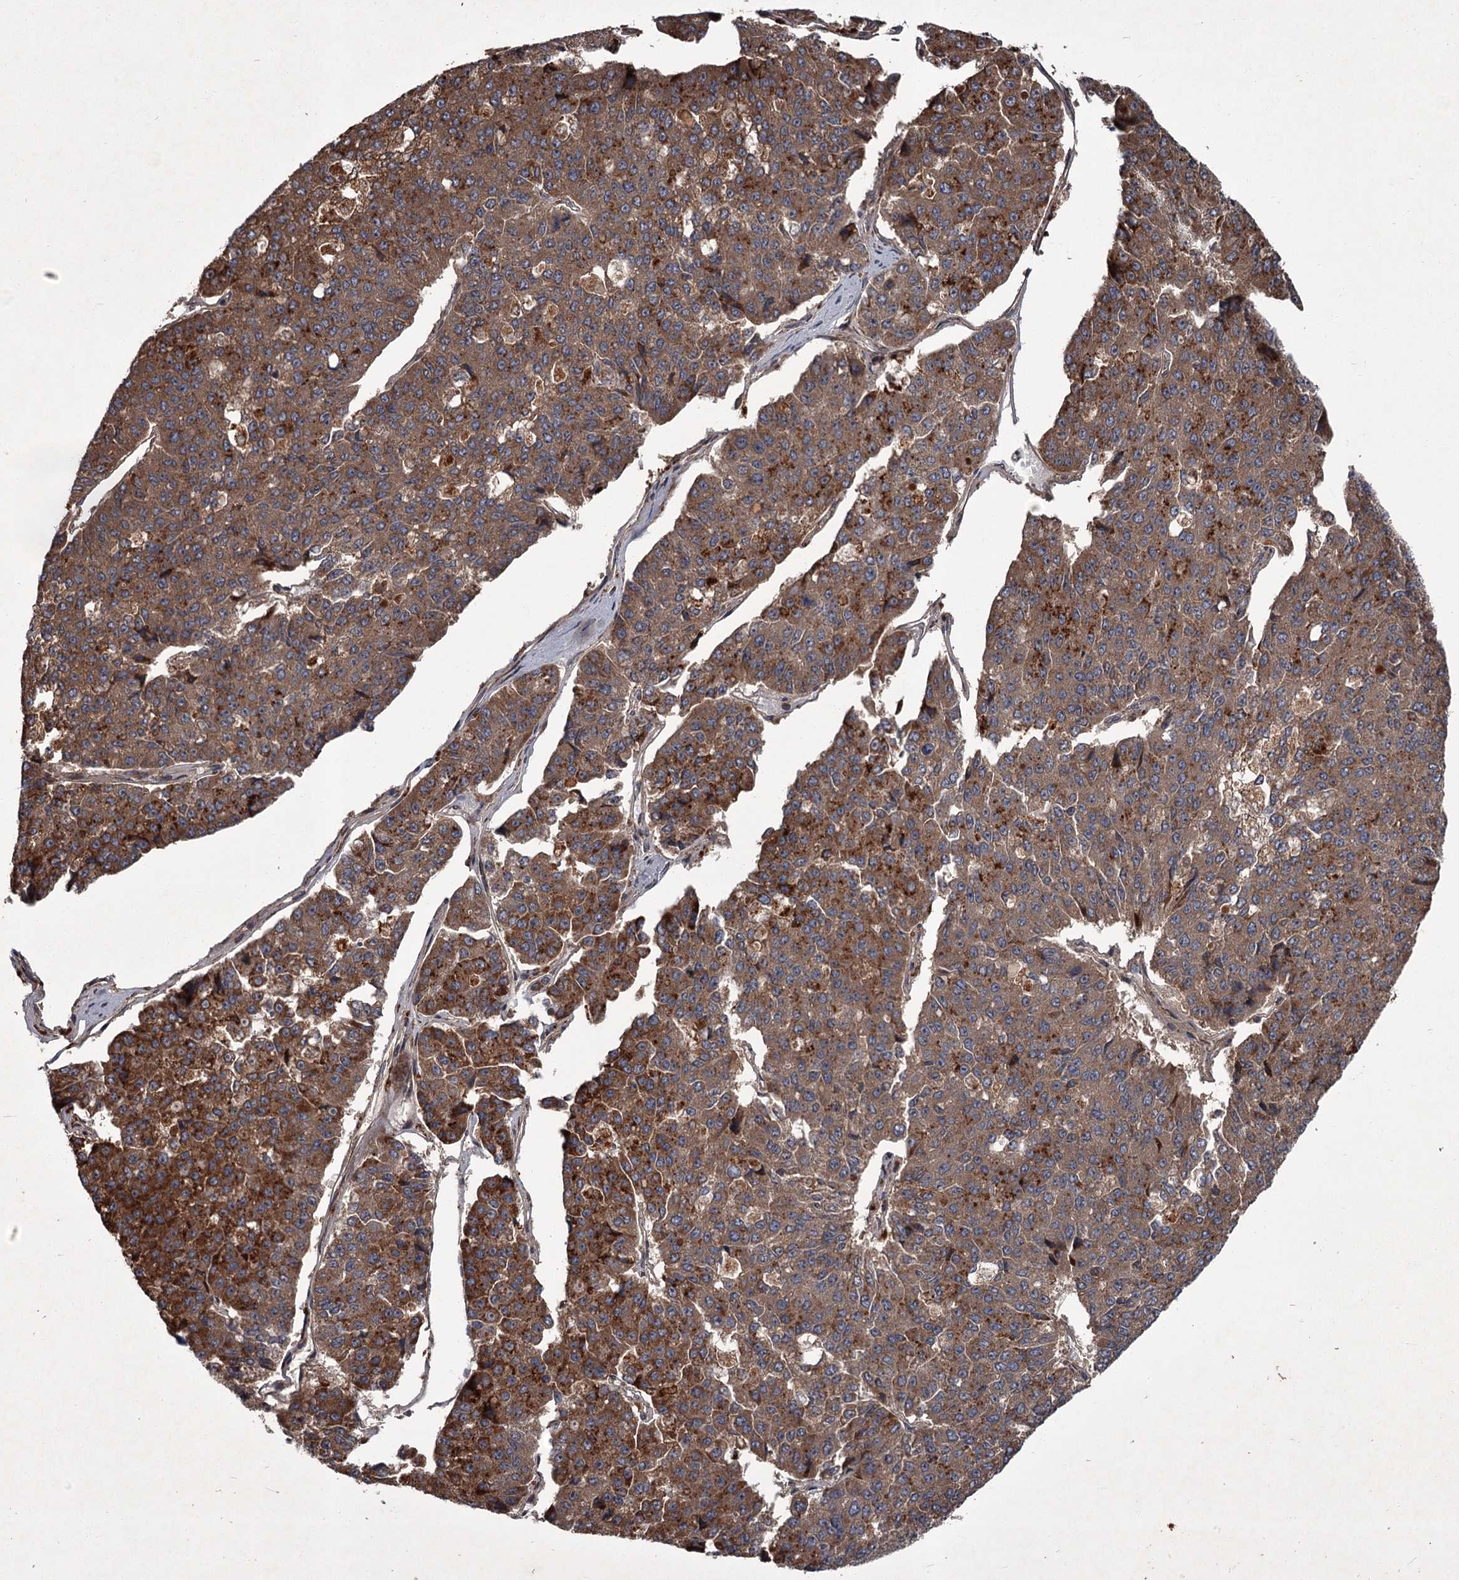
{"staining": {"intensity": "strong", "quantity": ">75%", "location": "cytoplasmic/membranous"}, "tissue": "pancreatic cancer", "cell_type": "Tumor cells", "image_type": "cancer", "snomed": [{"axis": "morphology", "description": "Adenocarcinoma, NOS"}, {"axis": "topography", "description": "Pancreas"}], "caption": "Immunohistochemical staining of human pancreatic adenocarcinoma exhibits high levels of strong cytoplasmic/membranous protein positivity in approximately >75% of tumor cells.", "gene": "UNC93B1", "patient": {"sex": "male", "age": 50}}